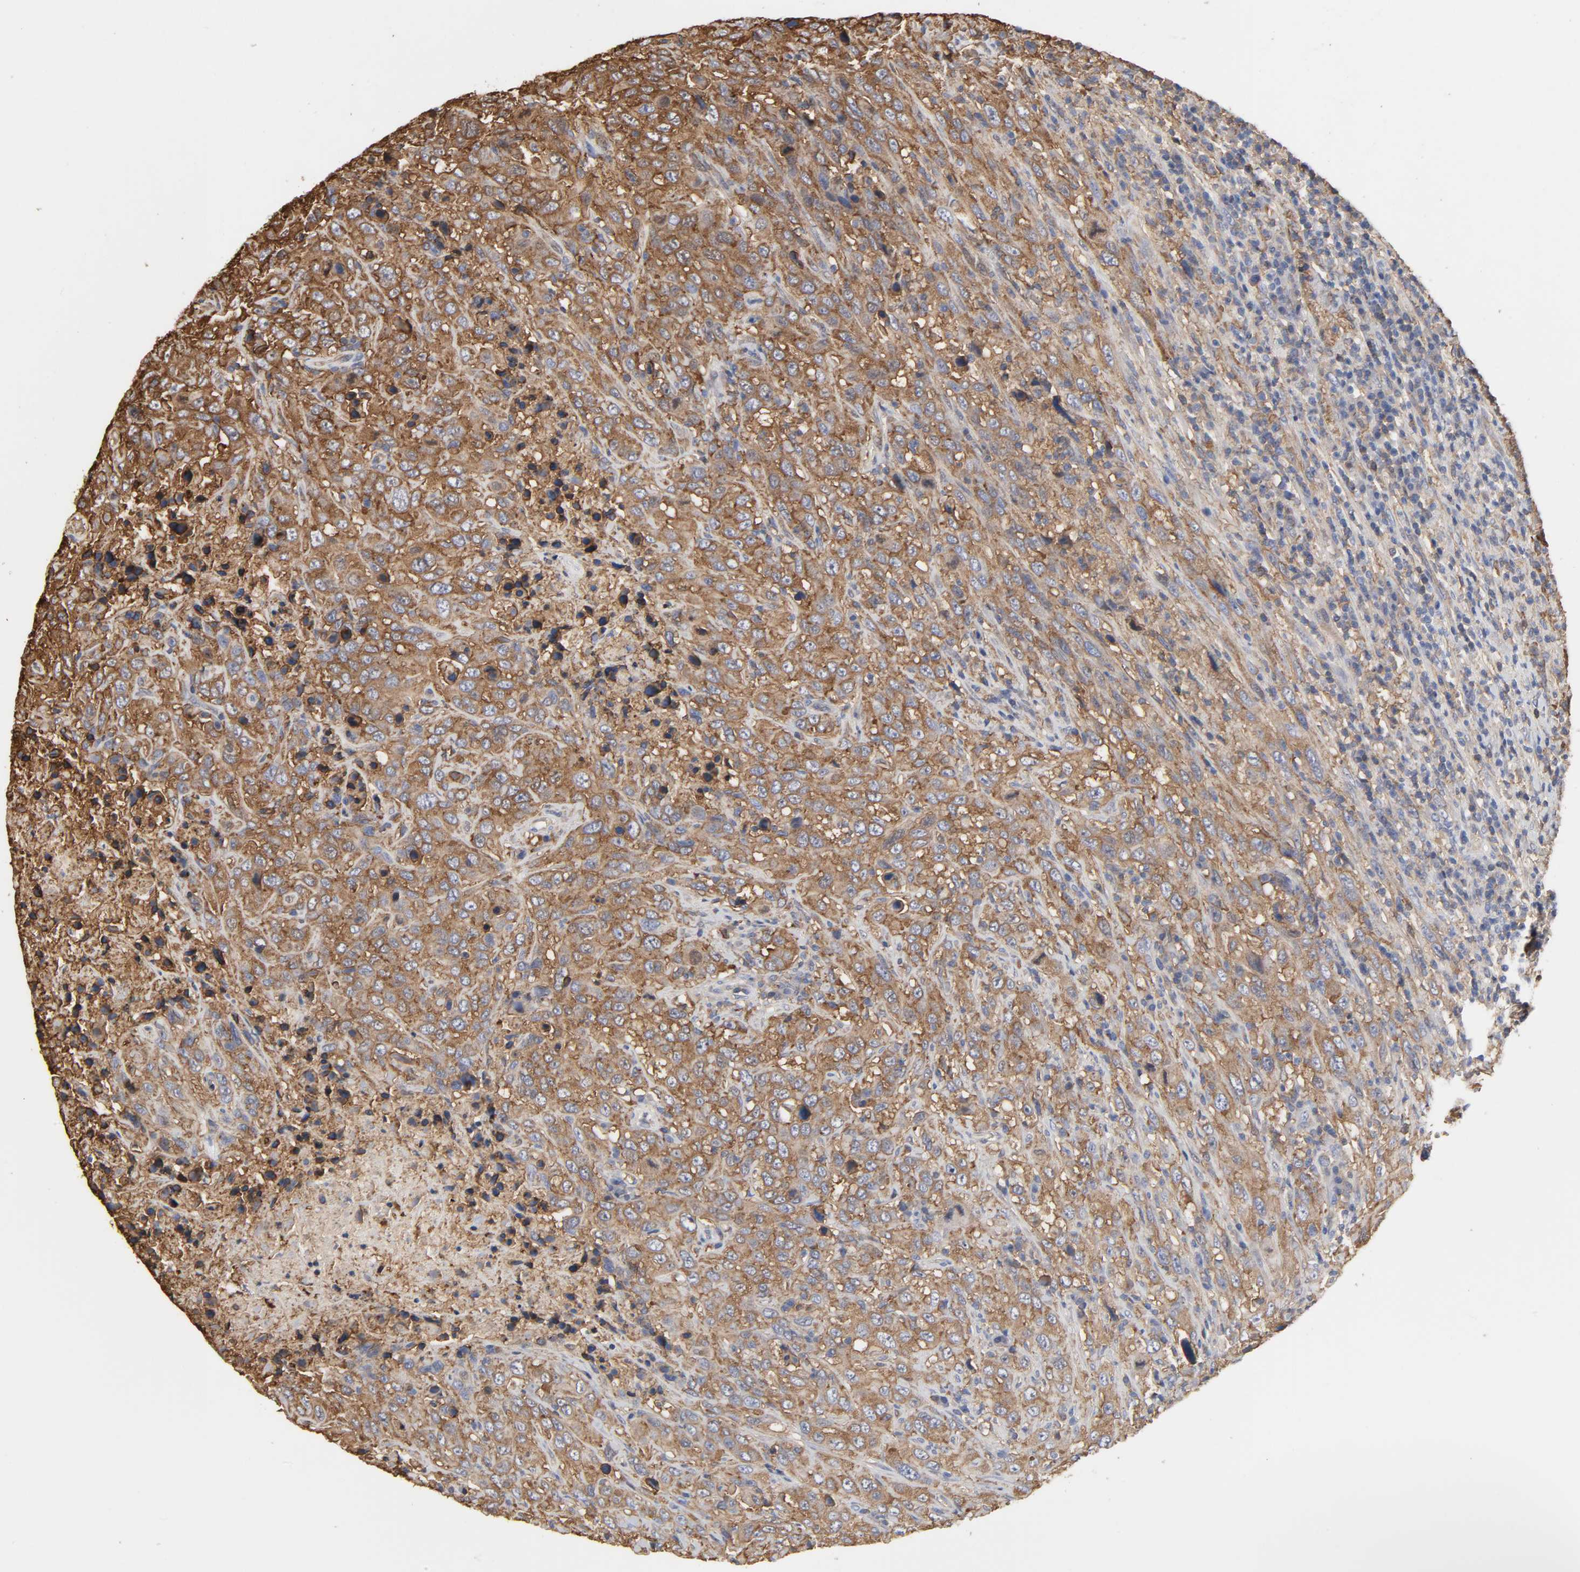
{"staining": {"intensity": "moderate", "quantity": ">75%", "location": "cytoplasmic/membranous"}, "tissue": "urothelial cancer", "cell_type": "Tumor cells", "image_type": "cancer", "snomed": [{"axis": "morphology", "description": "Urothelial carcinoma, High grade"}, {"axis": "topography", "description": "Urinary bladder"}], "caption": "Human urothelial cancer stained for a protein (brown) exhibits moderate cytoplasmic/membranous positive positivity in approximately >75% of tumor cells.", "gene": "ANXA2", "patient": {"sex": "male", "age": 61}}